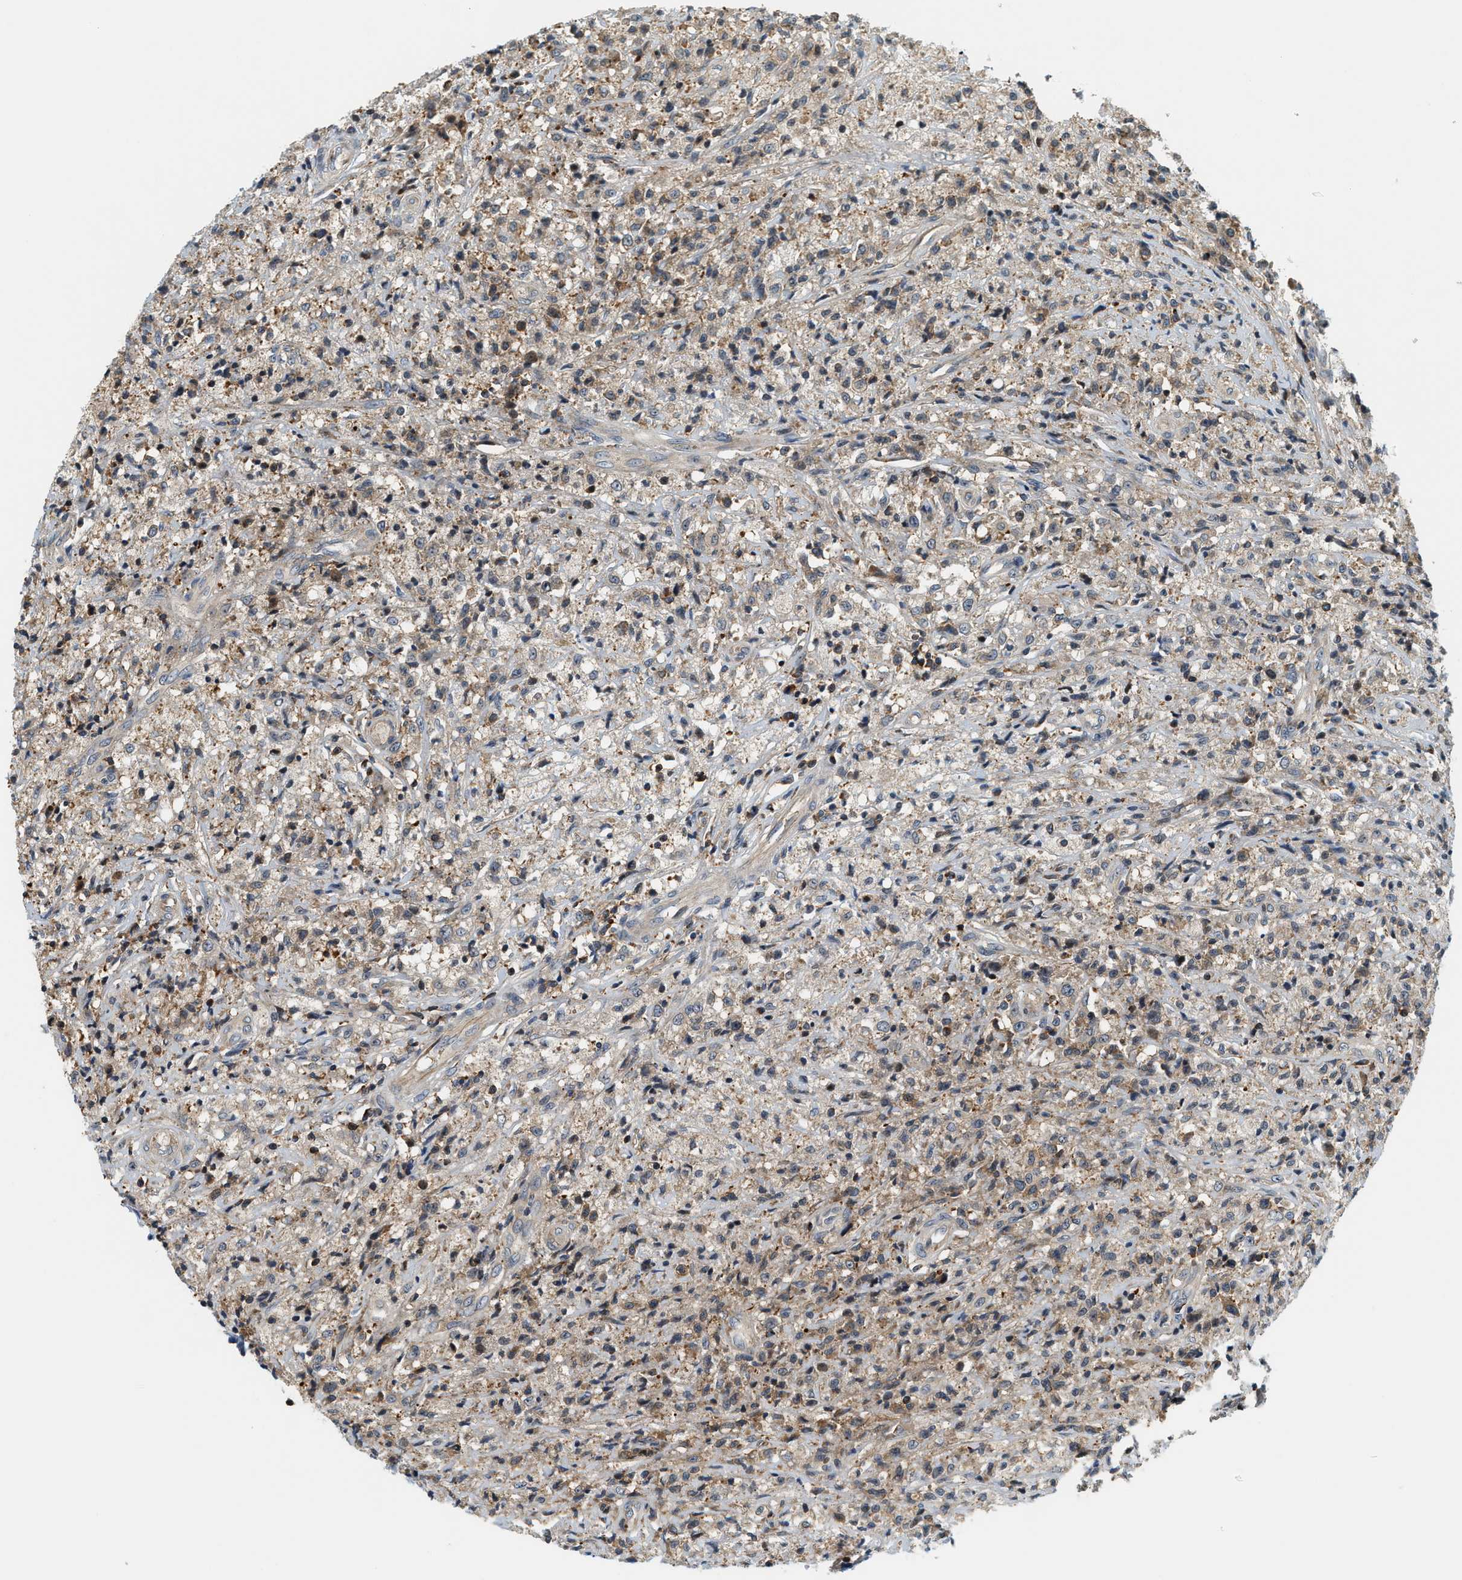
{"staining": {"intensity": "weak", "quantity": ">75%", "location": "cytoplasmic/membranous"}, "tissue": "testis cancer", "cell_type": "Tumor cells", "image_type": "cancer", "snomed": [{"axis": "morphology", "description": "Carcinoma, Embryonal, NOS"}, {"axis": "topography", "description": "Testis"}], "caption": "Testis cancer (embryonal carcinoma) was stained to show a protein in brown. There is low levels of weak cytoplasmic/membranous expression in approximately >75% of tumor cells. Nuclei are stained in blue.", "gene": "SAMD9", "patient": {"sex": "male", "age": 2}}